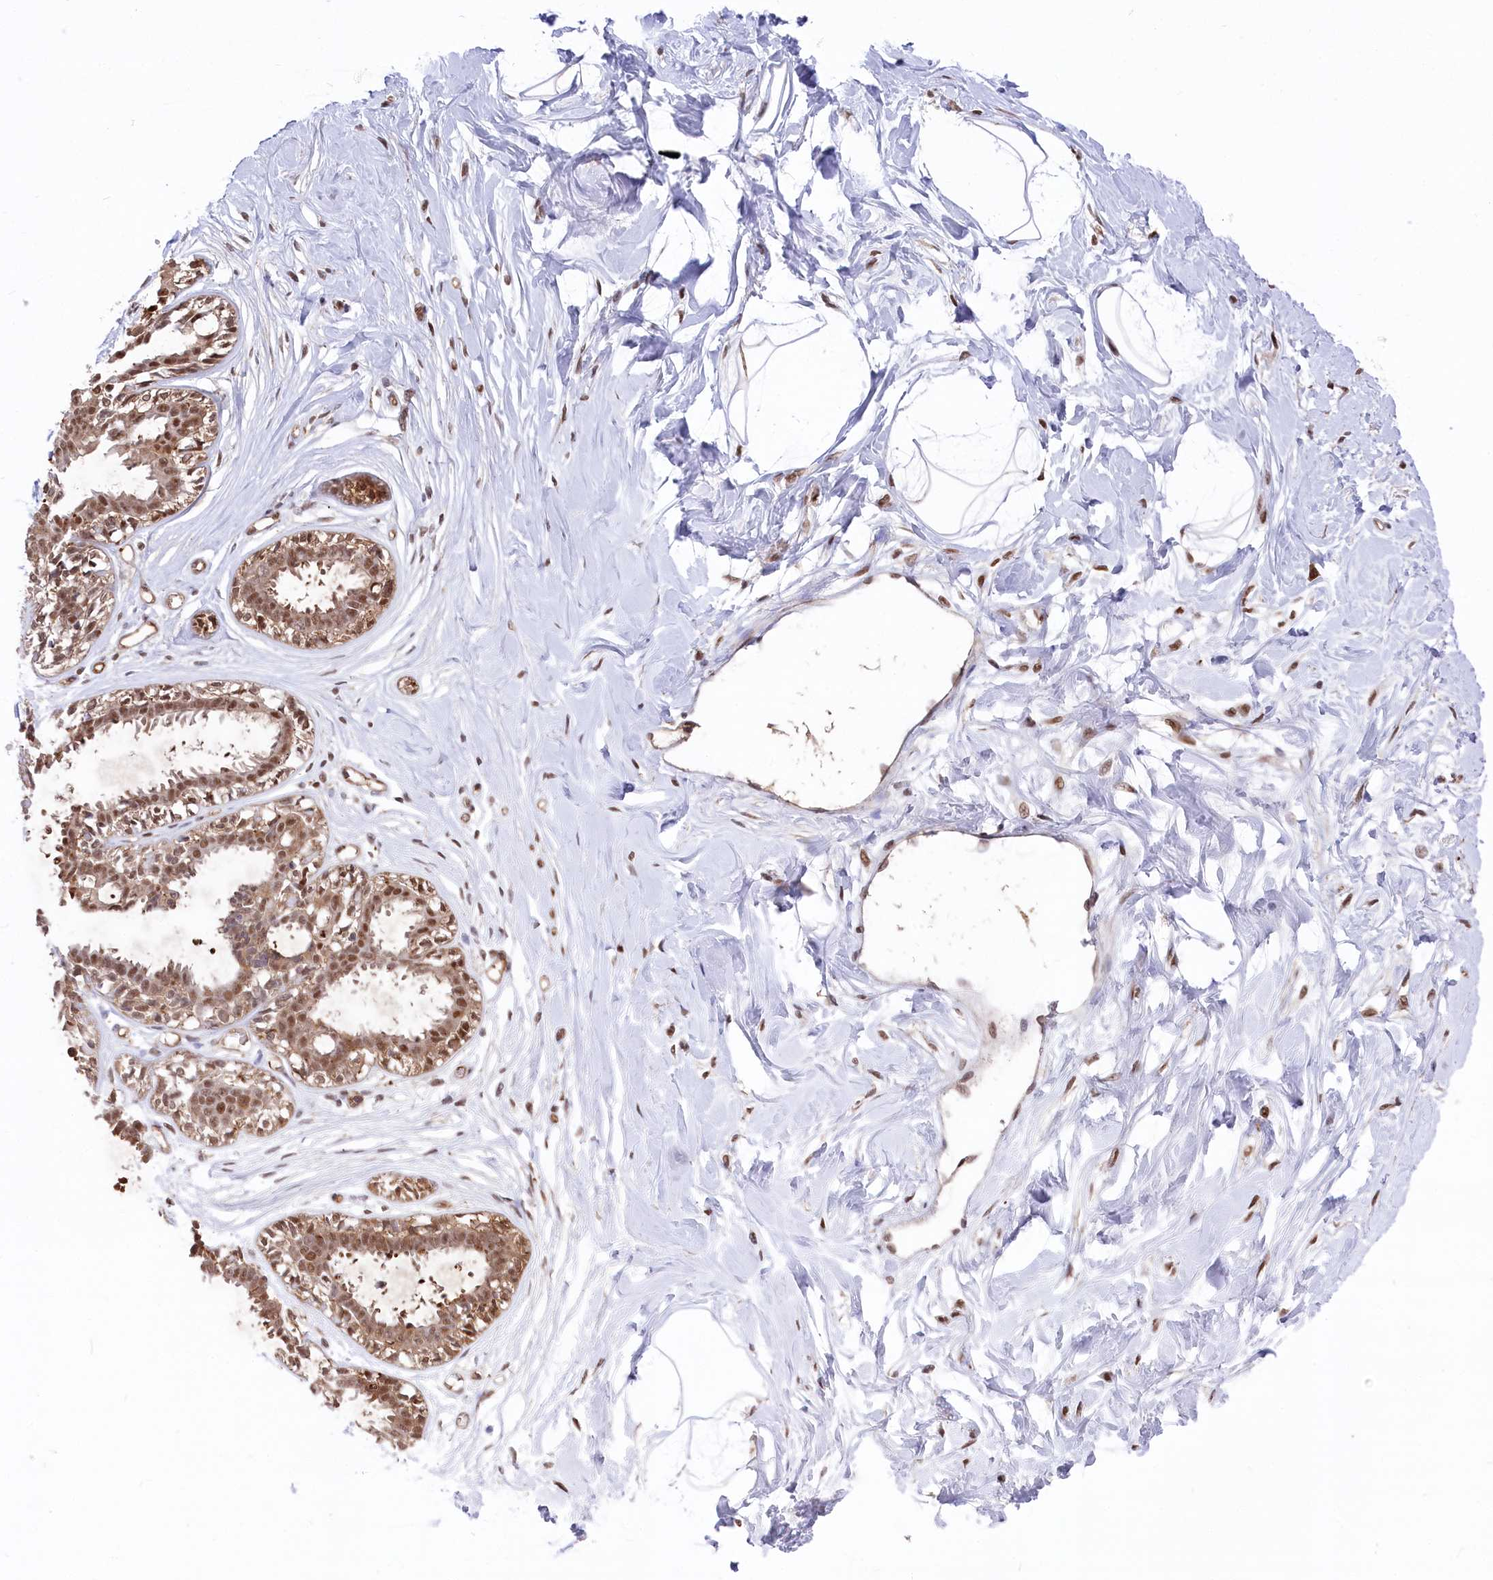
{"staining": {"intensity": "moderate", "quantity": "25%-75%", "location": "cytoplasmic/membranous,nuclear"}, "tissue": "breast", "cell_type": "Adipocytes", "image_type": "normal", "snomed": [{"axis": "morphology", "description": "Normal tissue, NOS"}, {"axis": "topography", "description": "Breast"}], "caption": "Adipocytes show moderate cytoplasmic/membranous,nuclear expression in approximately 25%-75% of cells in benign breast.", "gene": "PSMA1", "patient": {"sex": "female", "age": 45}}